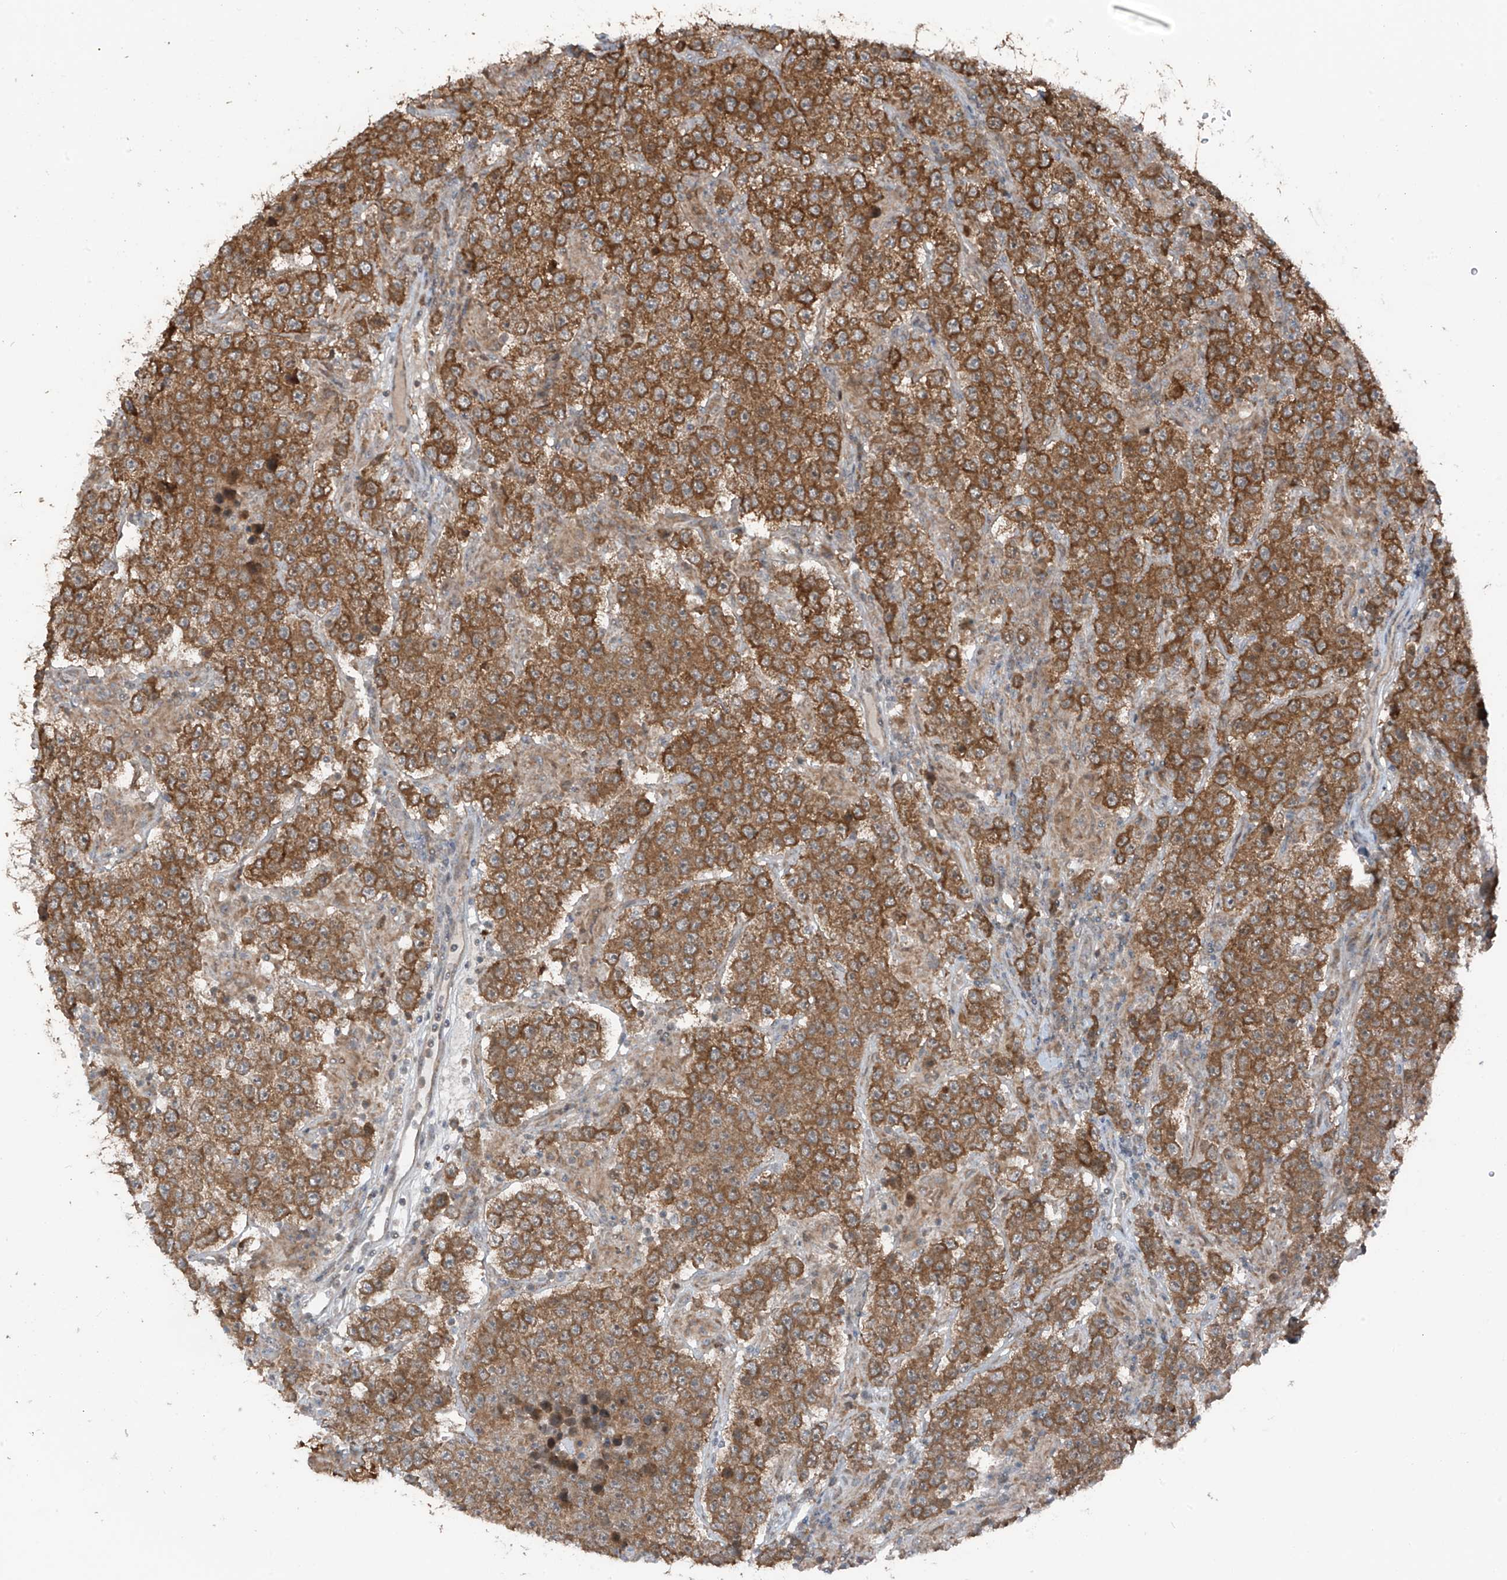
{"staining": {"intensity": "strong", "quantity": ">75%", "location": "cytoplasmic/membranous"}, "tissue": "testis cancer", "cell_type": "Tumor cells", "image_type": "cancer", "snomed": [{"axis": "morphology", "description": "Normal tissue, NOS"}, {"axis": "morphology", "description": "Urothelial carcinoma, High grade"}, {"axis": "morphology", "description": "Seminoma, NOS"}, {"axis": "morphology", "description": "Carcinoma, Embryonal, NOS"}, {"axis": "topography", "description": "Urinary bladder"}, {"axis": "topography", "description": "Testis"}], "caption": "The image demonstrates a brown stain indicating the presence of a protein in the cytoplasmic/membranous of tumor cells in testis cancer (high-grade urothelial carcinoma). (Brightfield microscopy of DAB IHC at high magnification).", "gene": "TXNDC9", "patient": {"sex": "male", "age": 41}}